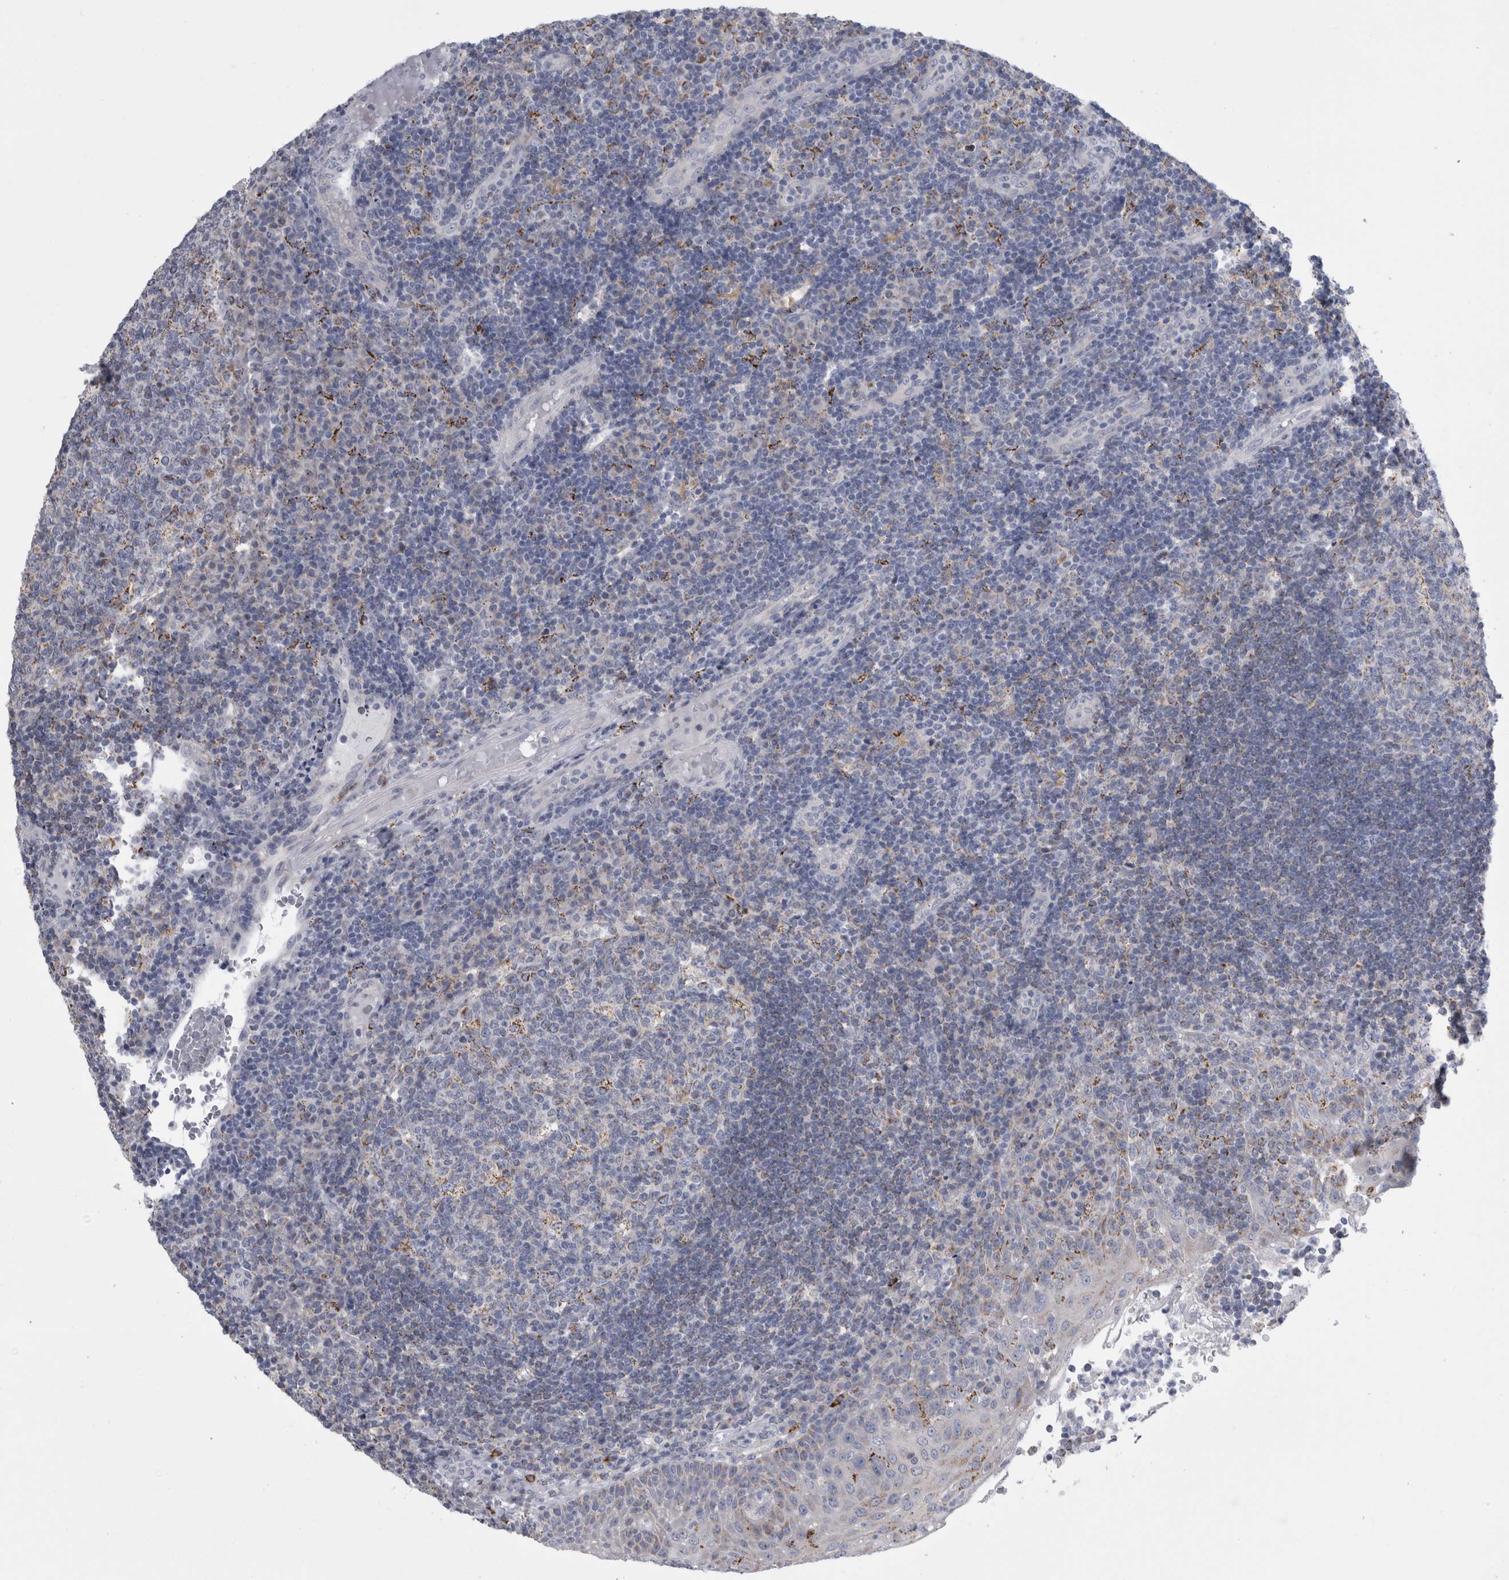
{"staining": {"intensity": "moderate", "quantity": "<25%", "location": "cytoplasmic/membranous"}, "tissue": "tonsil", "cell_type": "Germinal center cells", "image_type": "normal", "snomed": [{"axis": "morphology", "description": "Normal tissue, NOS"}, {"axis": "topography", "description": "Tonsil"}], "caption": "Human tonsil stained for a protein (brown) reveals moderate cytoplasmic/membranous positive expression in approximately <25% of germinal center cells.", "gene": "GATM", "patient": {"sex": "female", "age": 40}}